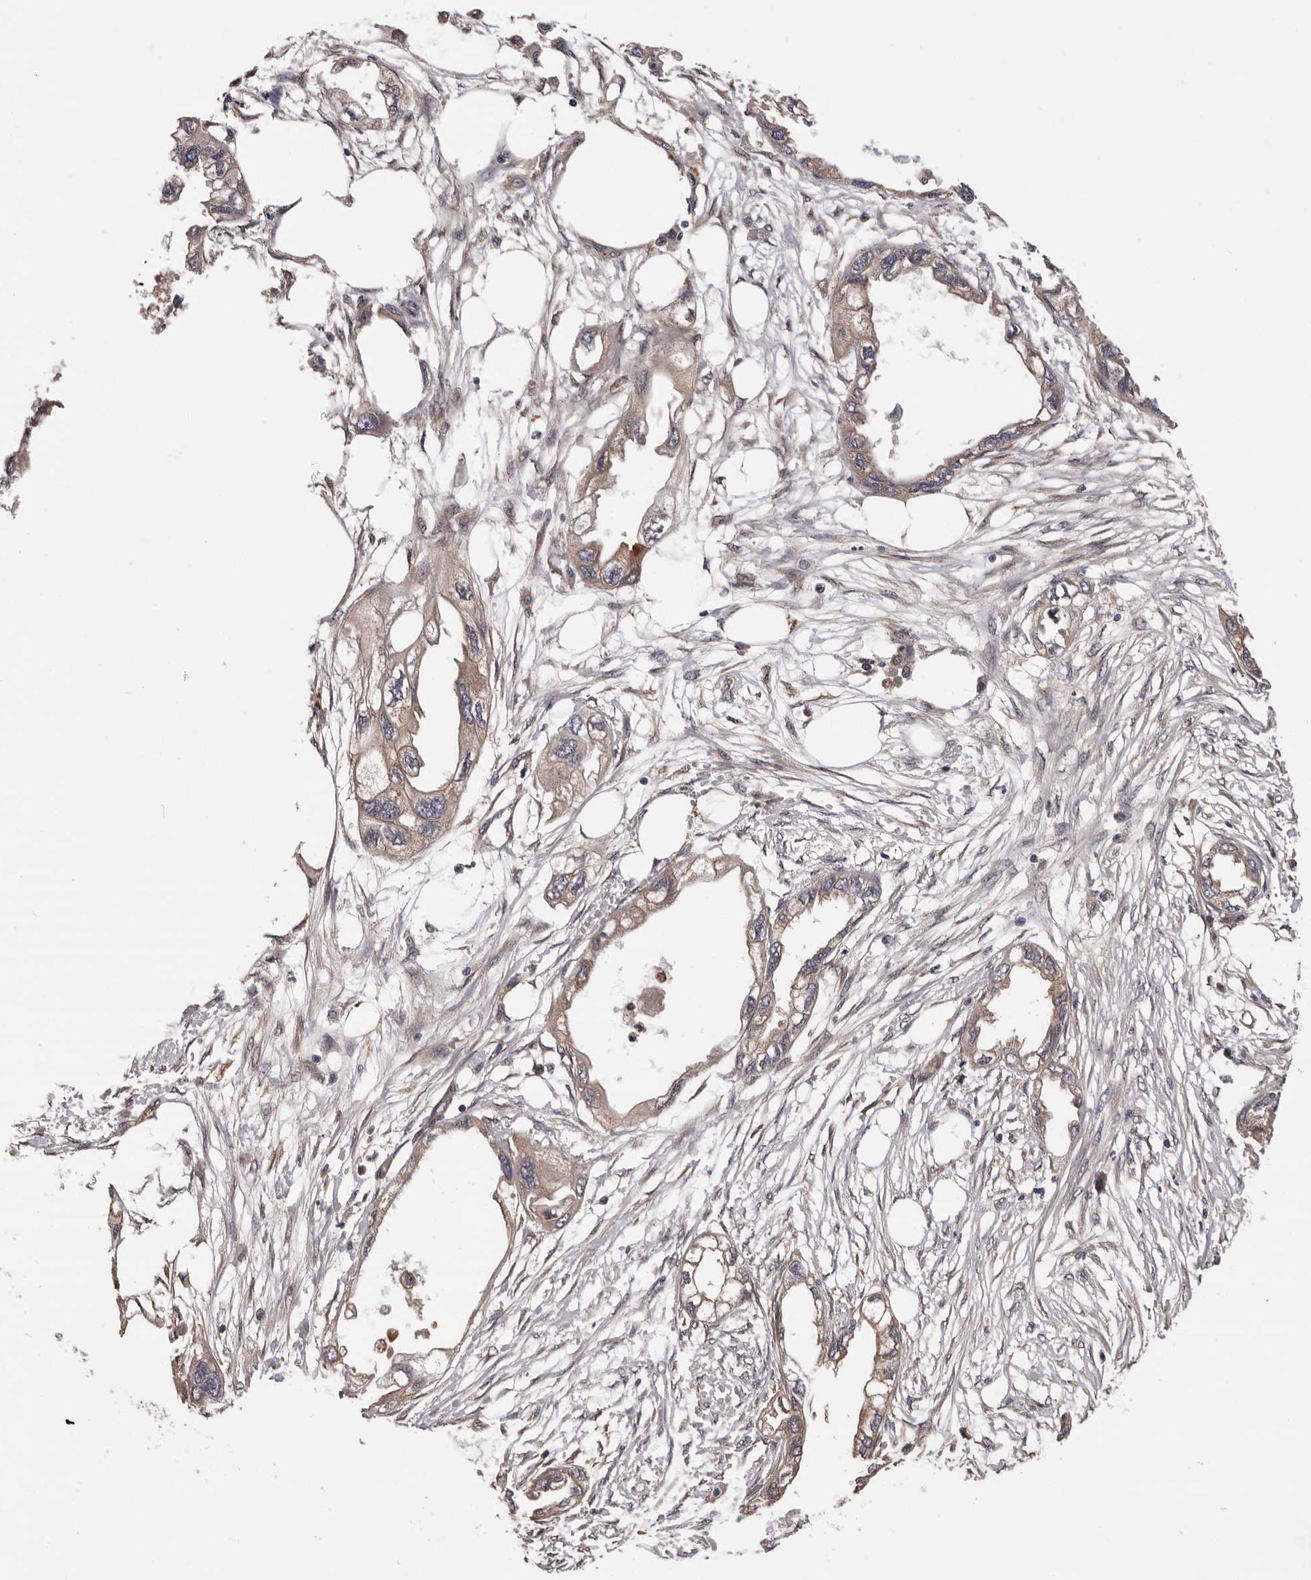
{"staining": {"intensity": "weak", "quantity": "<25%", "location": "cytoplasmic/membranous"}, "tissue": "endometrial cancer", "cell_type": "Tumor cells", "image_type": "cancer", "snomed": [{"axis": "morphology", "description": "Adenocarcinoma, NOS"}, {"axis": "morphology", "description": "Adenocarcinoma, metastatic, NOS"}, {"axis": "topography", "description": "Adipose tissue"}, {"axis": "topography", "description": "Endometrium"}], "caption": "The micrograph demonstrates no significant staining in tumor cells of endometrial cancer.", "gene": "PRKD1", "patient": {"sex": "female", "age": 67}}